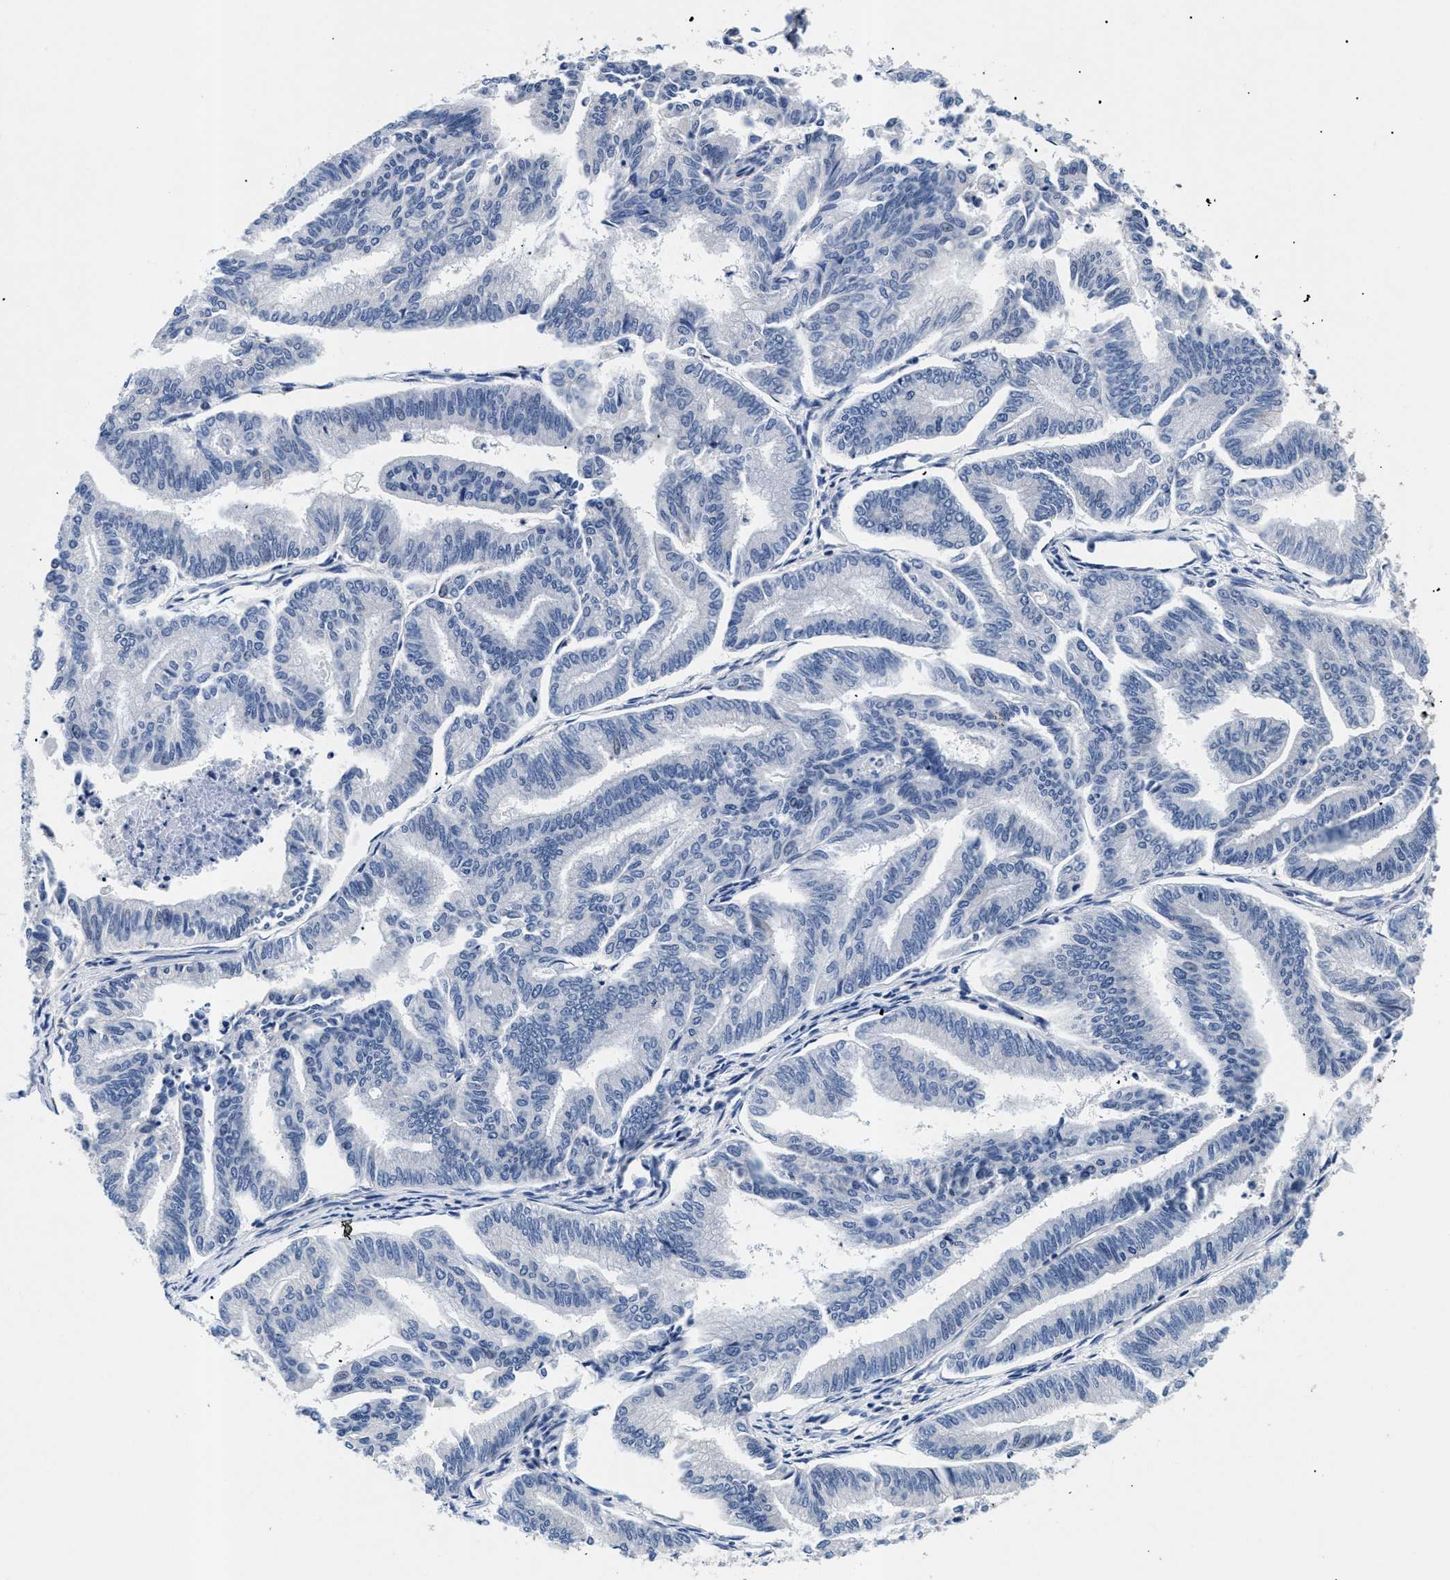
{"staining": {"intensity": "negative", "quantity": "none", "location": "none"}, "tissue": "endometrial cancer", "cell_type": "Tumor cells", "image_type": "cancer", "snomed": [{"axis": "morphology", "description": "Adenocarcinoma, NOS"}, {"axis": "topography", "description": "Endometrium"}], "caption": "DAB (3,3'-diaminobenzidine) immunohistochemical staining of human endometrial cancer displays no significant expression in tumor cells.", "gene": "MEA1", "patient": {"sex": "female", "age": 79}}